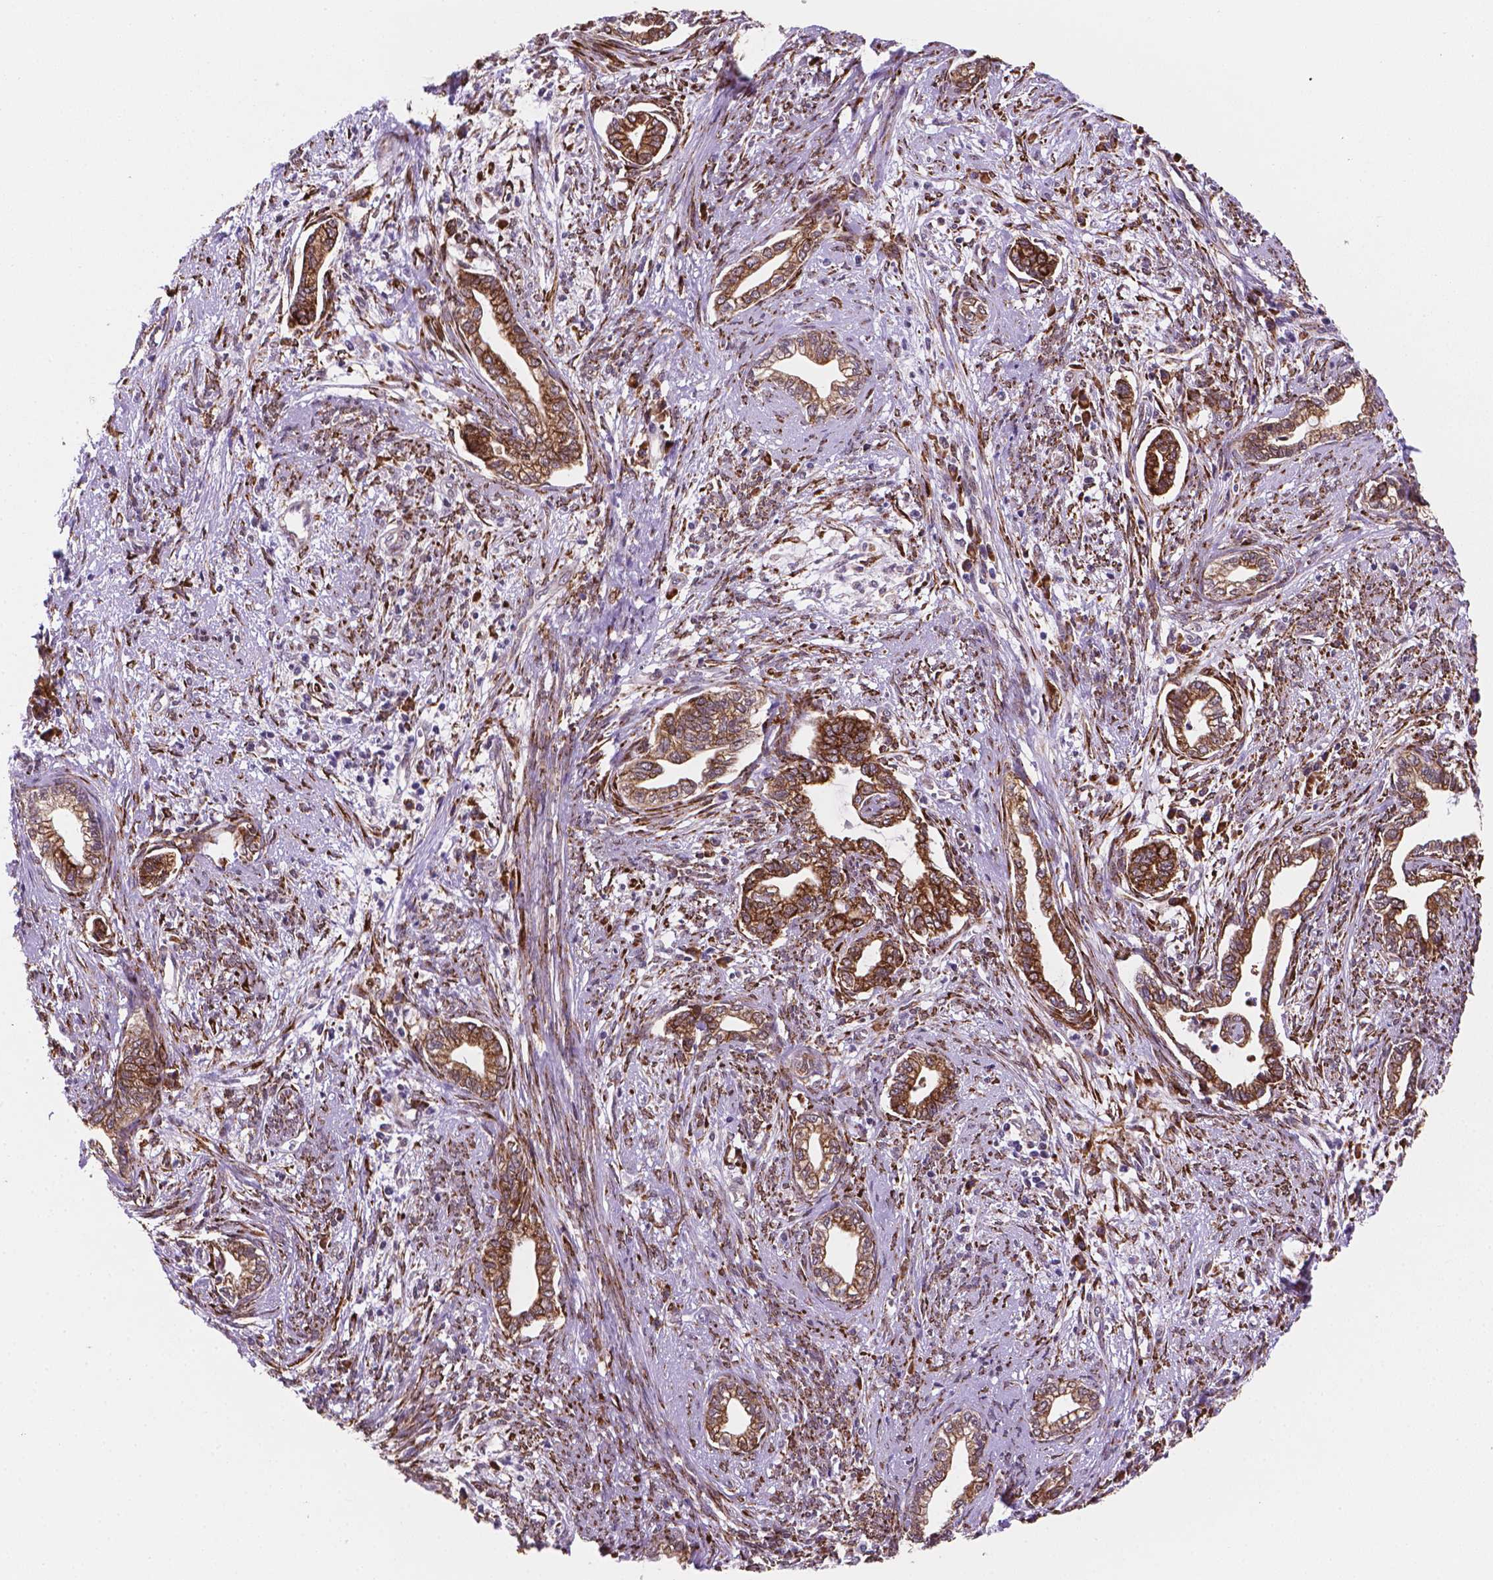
{"staining": {"intensity": "moderate", "quantity": ">75%", "location": "cytoplasmic/membranous"}, "tissue": "cervical cancer", "cell_type": "Tumor cells", "image_type": "cancer", "snomed": [{"axis": "morphology", "description": "Adenocarcinoma, NOS"}, {"axis": "topography", "description": "Cervix"}], "caption": "IHC image of neoplastic tissue: human cervical adenocarcinoma stained using IHC shows medium levels of moderate protein expression localized specifically in the cytoplasmic/membranous of tumor cells, appearing as a cytoplasmic/membranous brown color.", "gene": "FNIP1", "patient": {"sex": "female", "age": 62}}